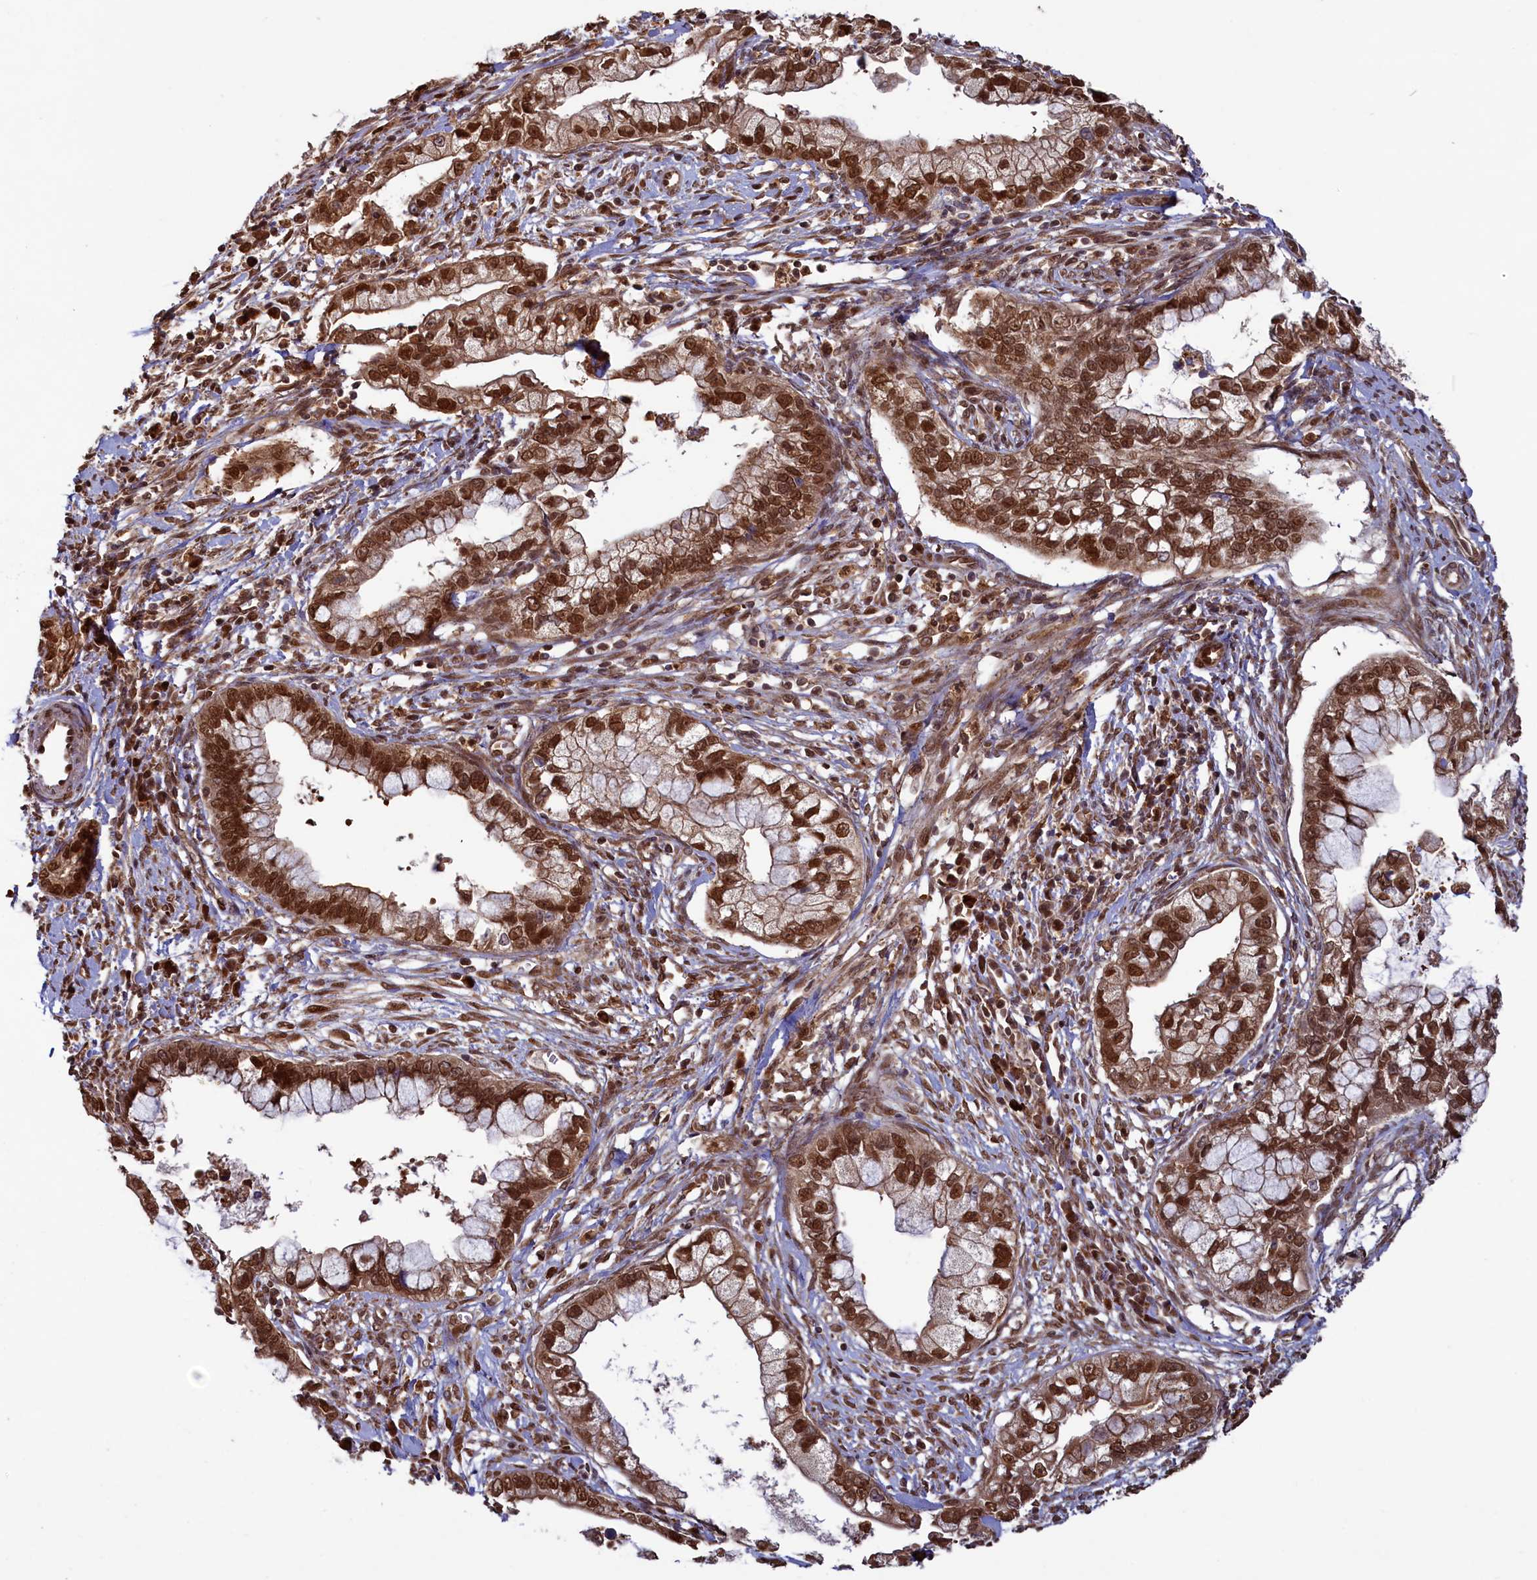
{"staining": {"intensity": "strong", "quantity": ">75%", "location": "cytoplasmic/membranous,nuclear"}, "tissue": "cervical cancer", "cell_type": "Tumor cells", "image_type": "cancer", "snomed": [{"axis": "morphology", "description": "Adenocarcinoma, NOS"}, {"axis": "topography", "description": "Cervix"}], "caption": "Tumor cells display high levels of strong cytoplasmic/membranous and nuclear positivity in about >75% of cells in cervical cancer (adenocarcinoma).", "gene": "NAE1", "patient": {"sex": "female", "age": 44}}